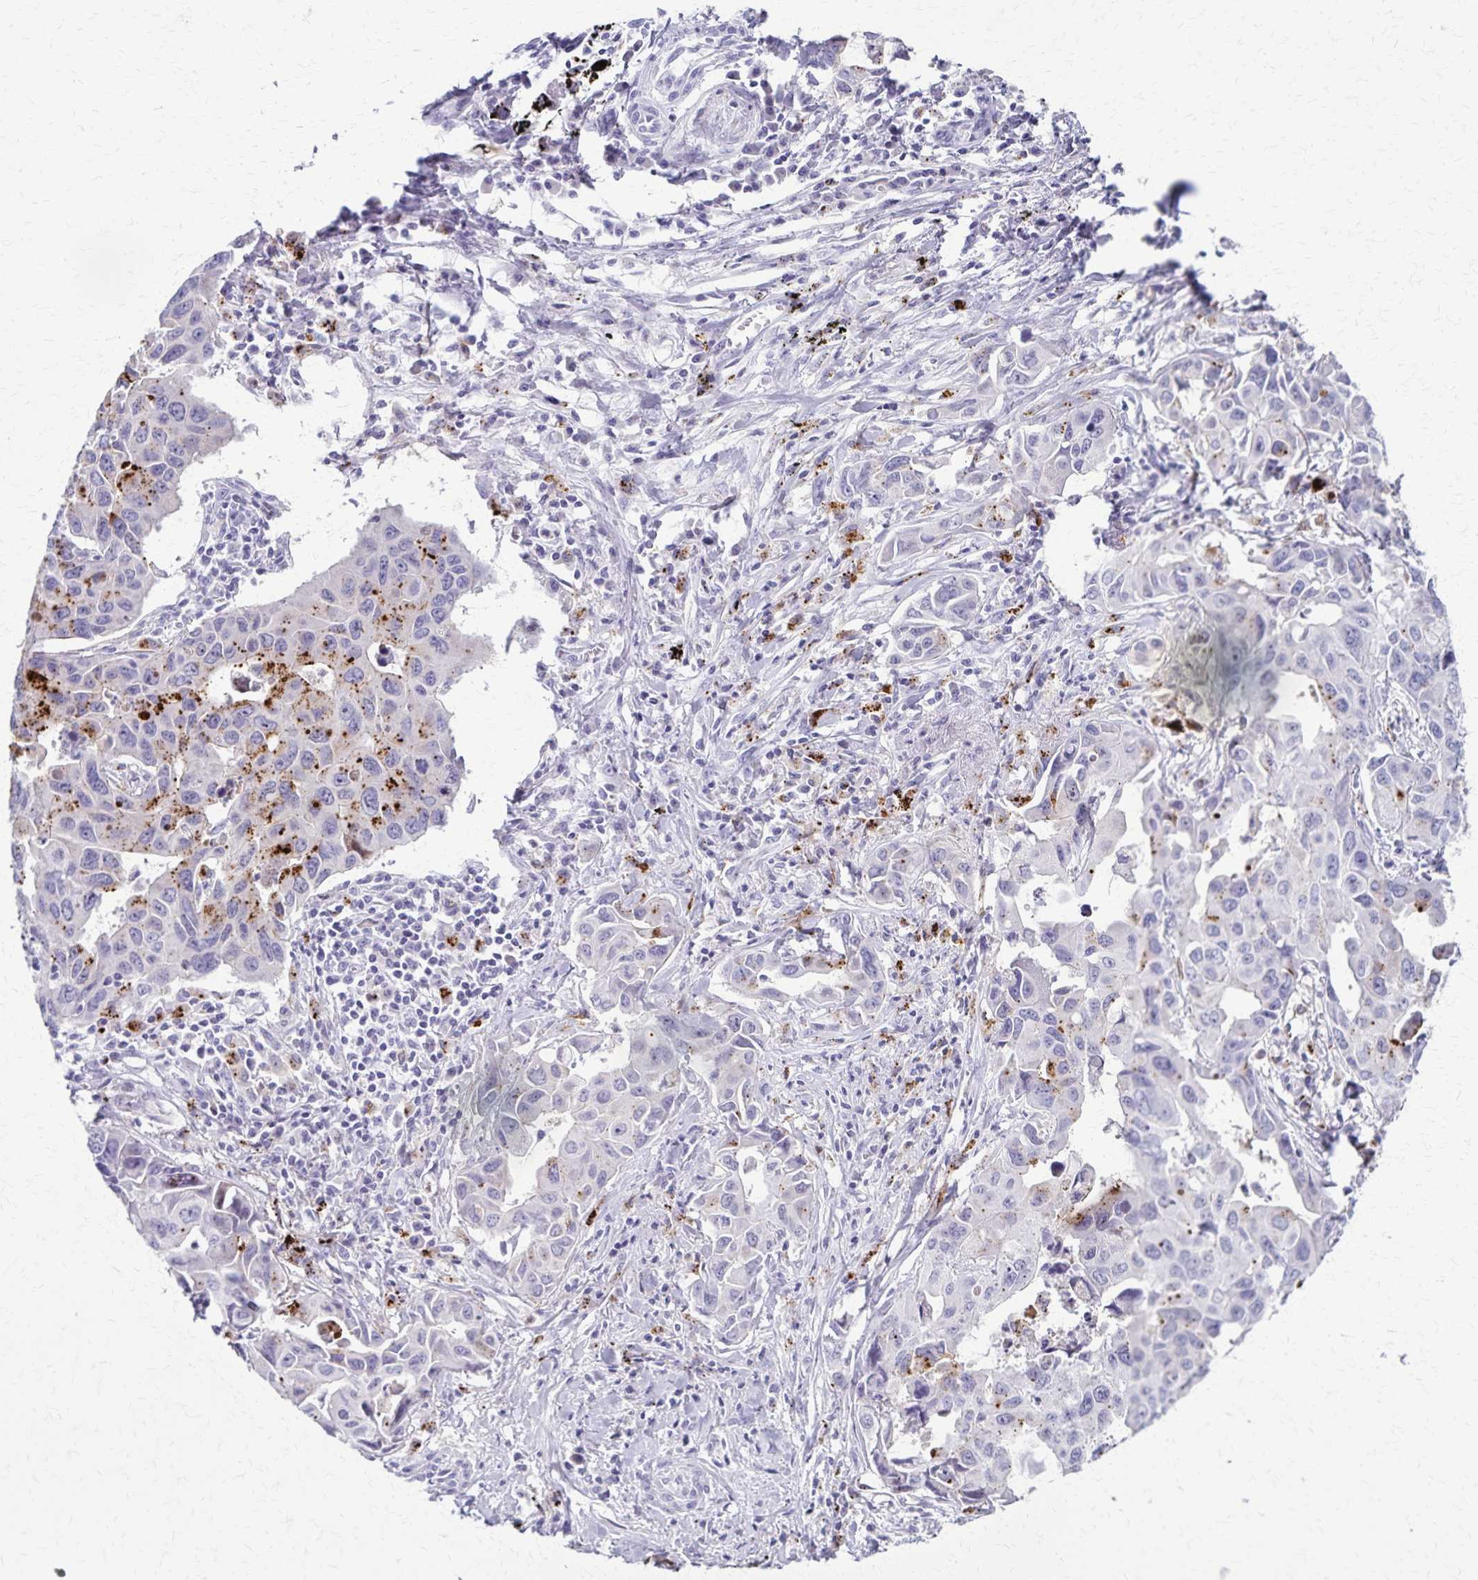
{"staining": {"intensity": "strong", "quantity": "<25%", "location": "cytoplasmic/membranous"}, "tissue": "lung cancer", "cell_type": "Tumor cells", "image_type": "cancer", "snomed": [{"axis": "morphology", "description": "Adenocarcinoma, NOS"}, {"axis": "topography", "description": "Lung"}], "caption": "The histopathology image displays a brown stain indicating the presence of a protein in the cytoplasmic/membranous of tumor cells in adenocarcinoma (lung).", "gene": "TMEM60", "patient": {"sex": "male", "age": 64}}